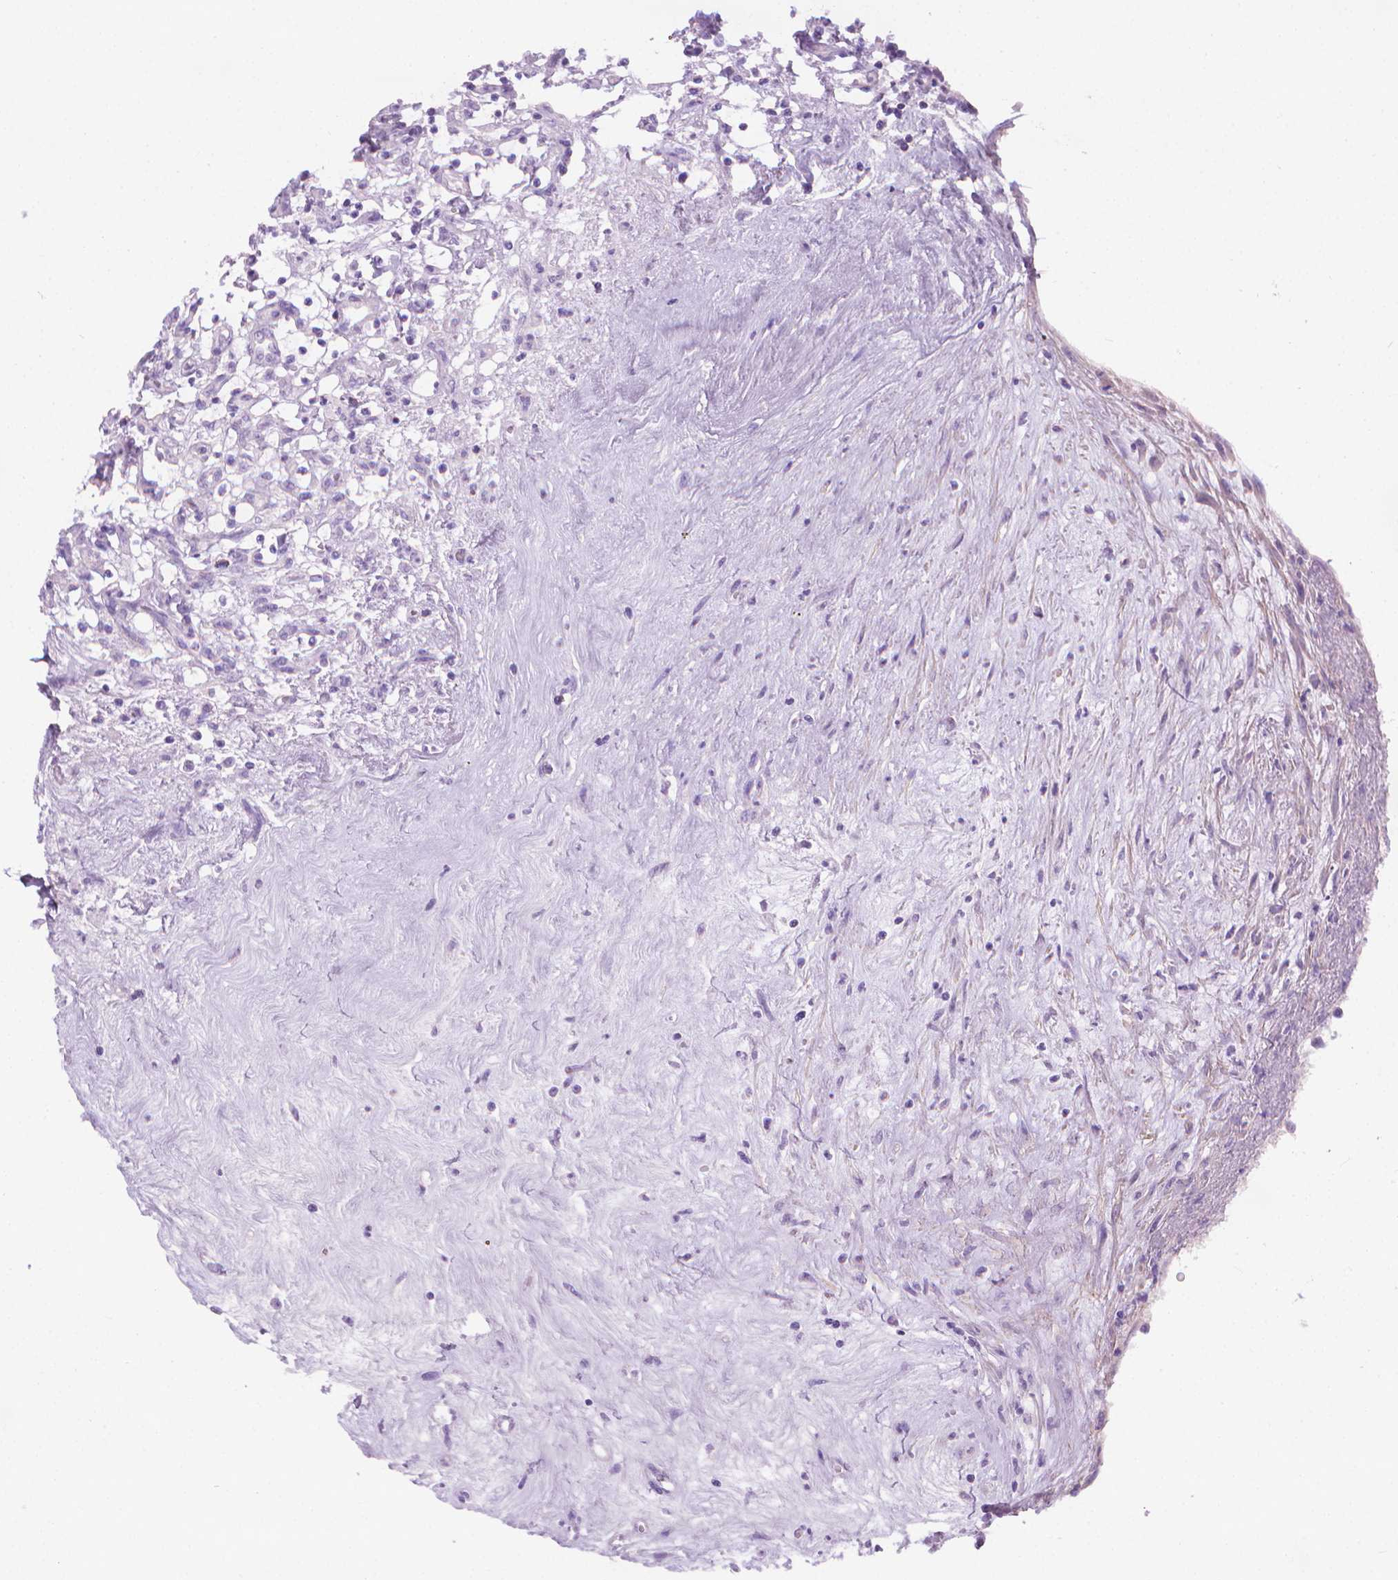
{"staining": {"intensity": "negative", "quantity": "none", "location": "none"}, "tissue": "renal cancer", "cell_type": "Tumor cells", "image_type": "cancer", "snomed": [{"axis": "morphology", "description": "Adenocarcinoma, NOS"}, {"axis": "topography", "description": "Kidney"}], "caption": "DAB (3,3'-diaminobenzidine) immunohistochemical staining of human renal cancer exhibits no significant positivity in tumor cells.", "gene": "FASN", "patient": {"sex": "female", "age": 69}}